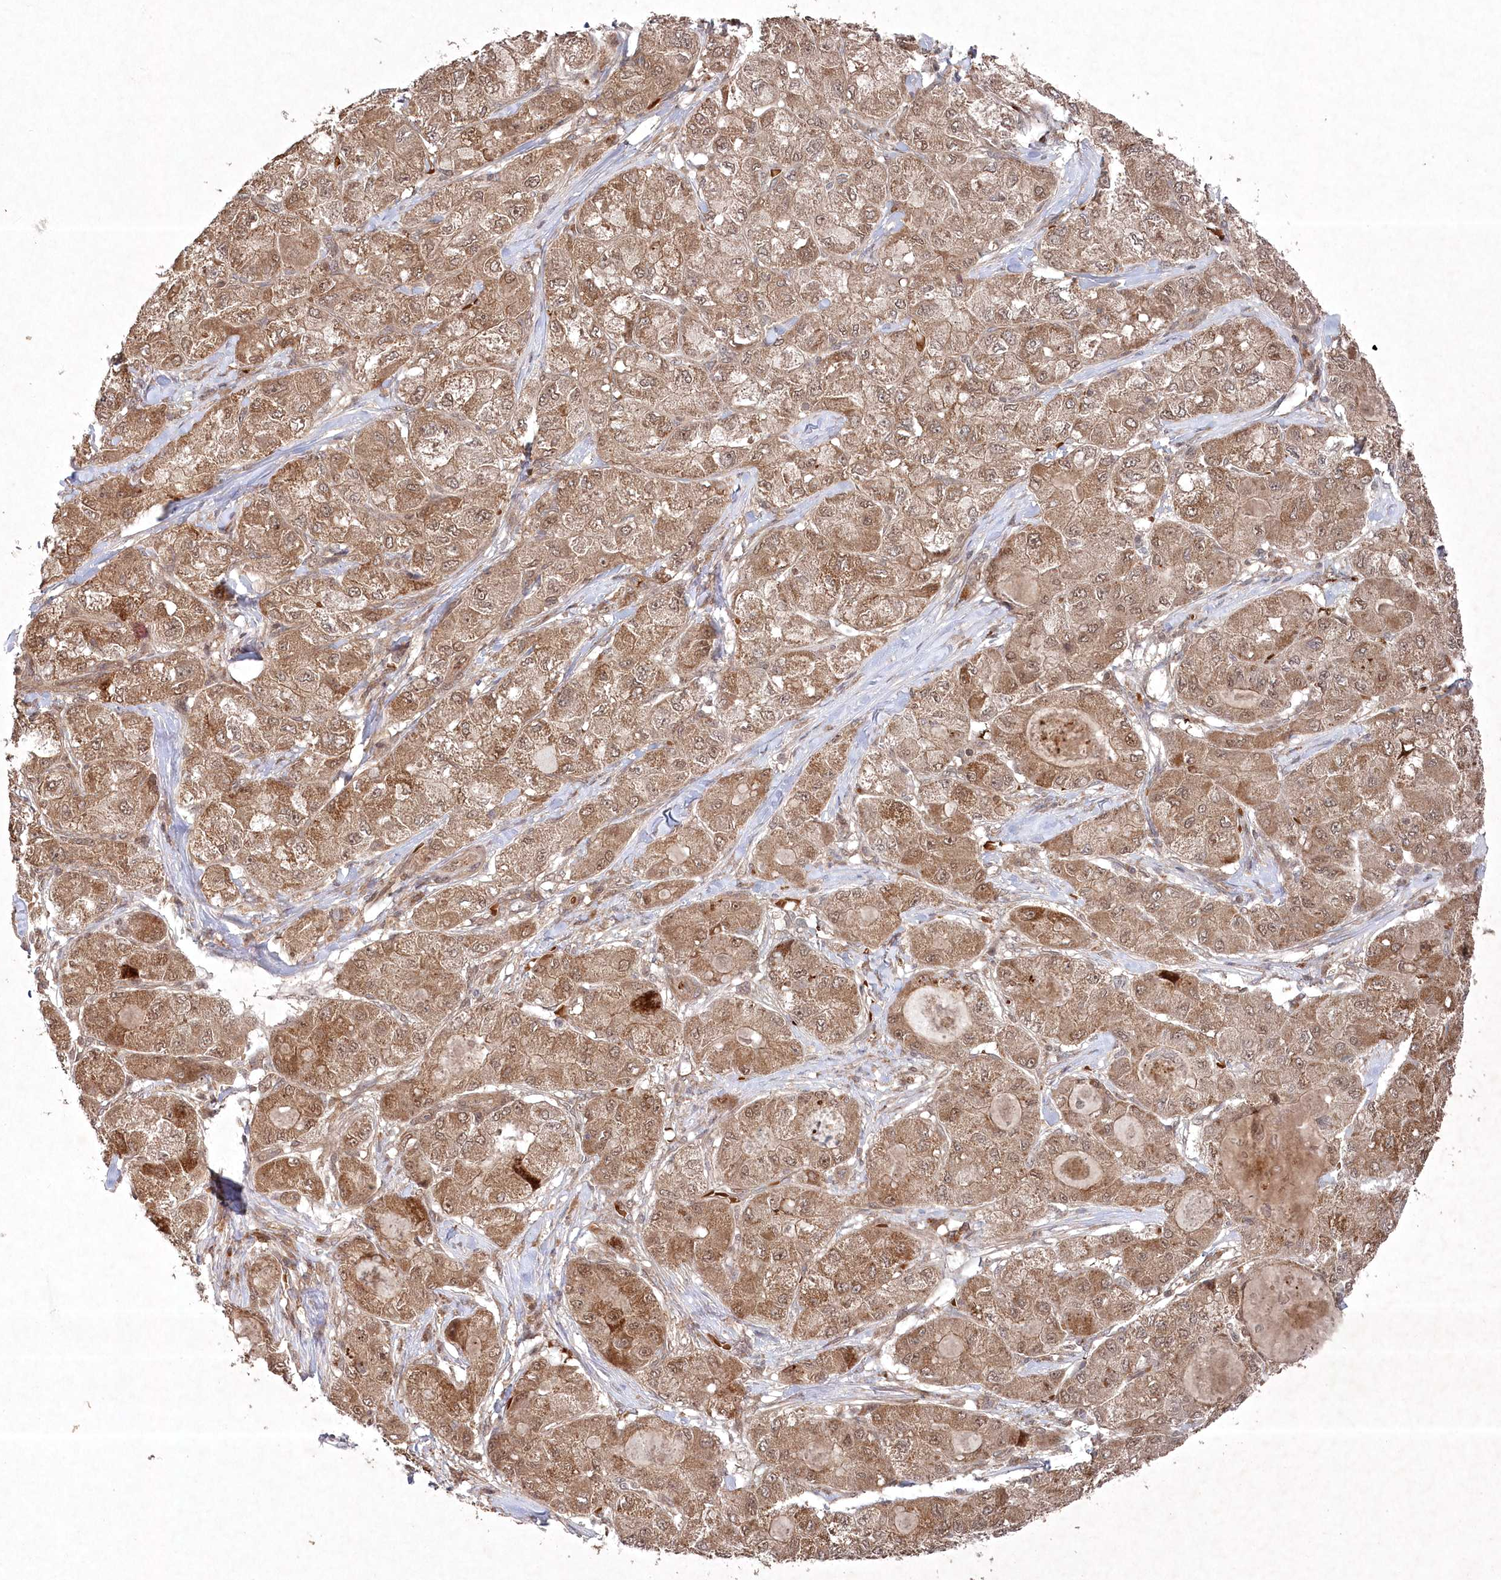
{"staining": {"intensity": "moderate", "quantity": ">75%", "location": "cytoplasmic/membranous,nuclear"}, "tissue": "liver cancer", "cell_type": "Tumor cells", "image_type": "cancer", "snomed": [{"axis": "morphology", "description": "Carcinoma, Hepatocellular, NOS"}, {"axis": "topography", "description": "Liver"}], "caption": "Immunohistochemical staining of hepatocellular carcinoma (liver) displays medium levels of moderate cytoplasmic/membranous and nuclear expression in approximately >75% of tumor cells.", "gene": "FBXL17", "patient": {"sex": "male", "age": 80}}